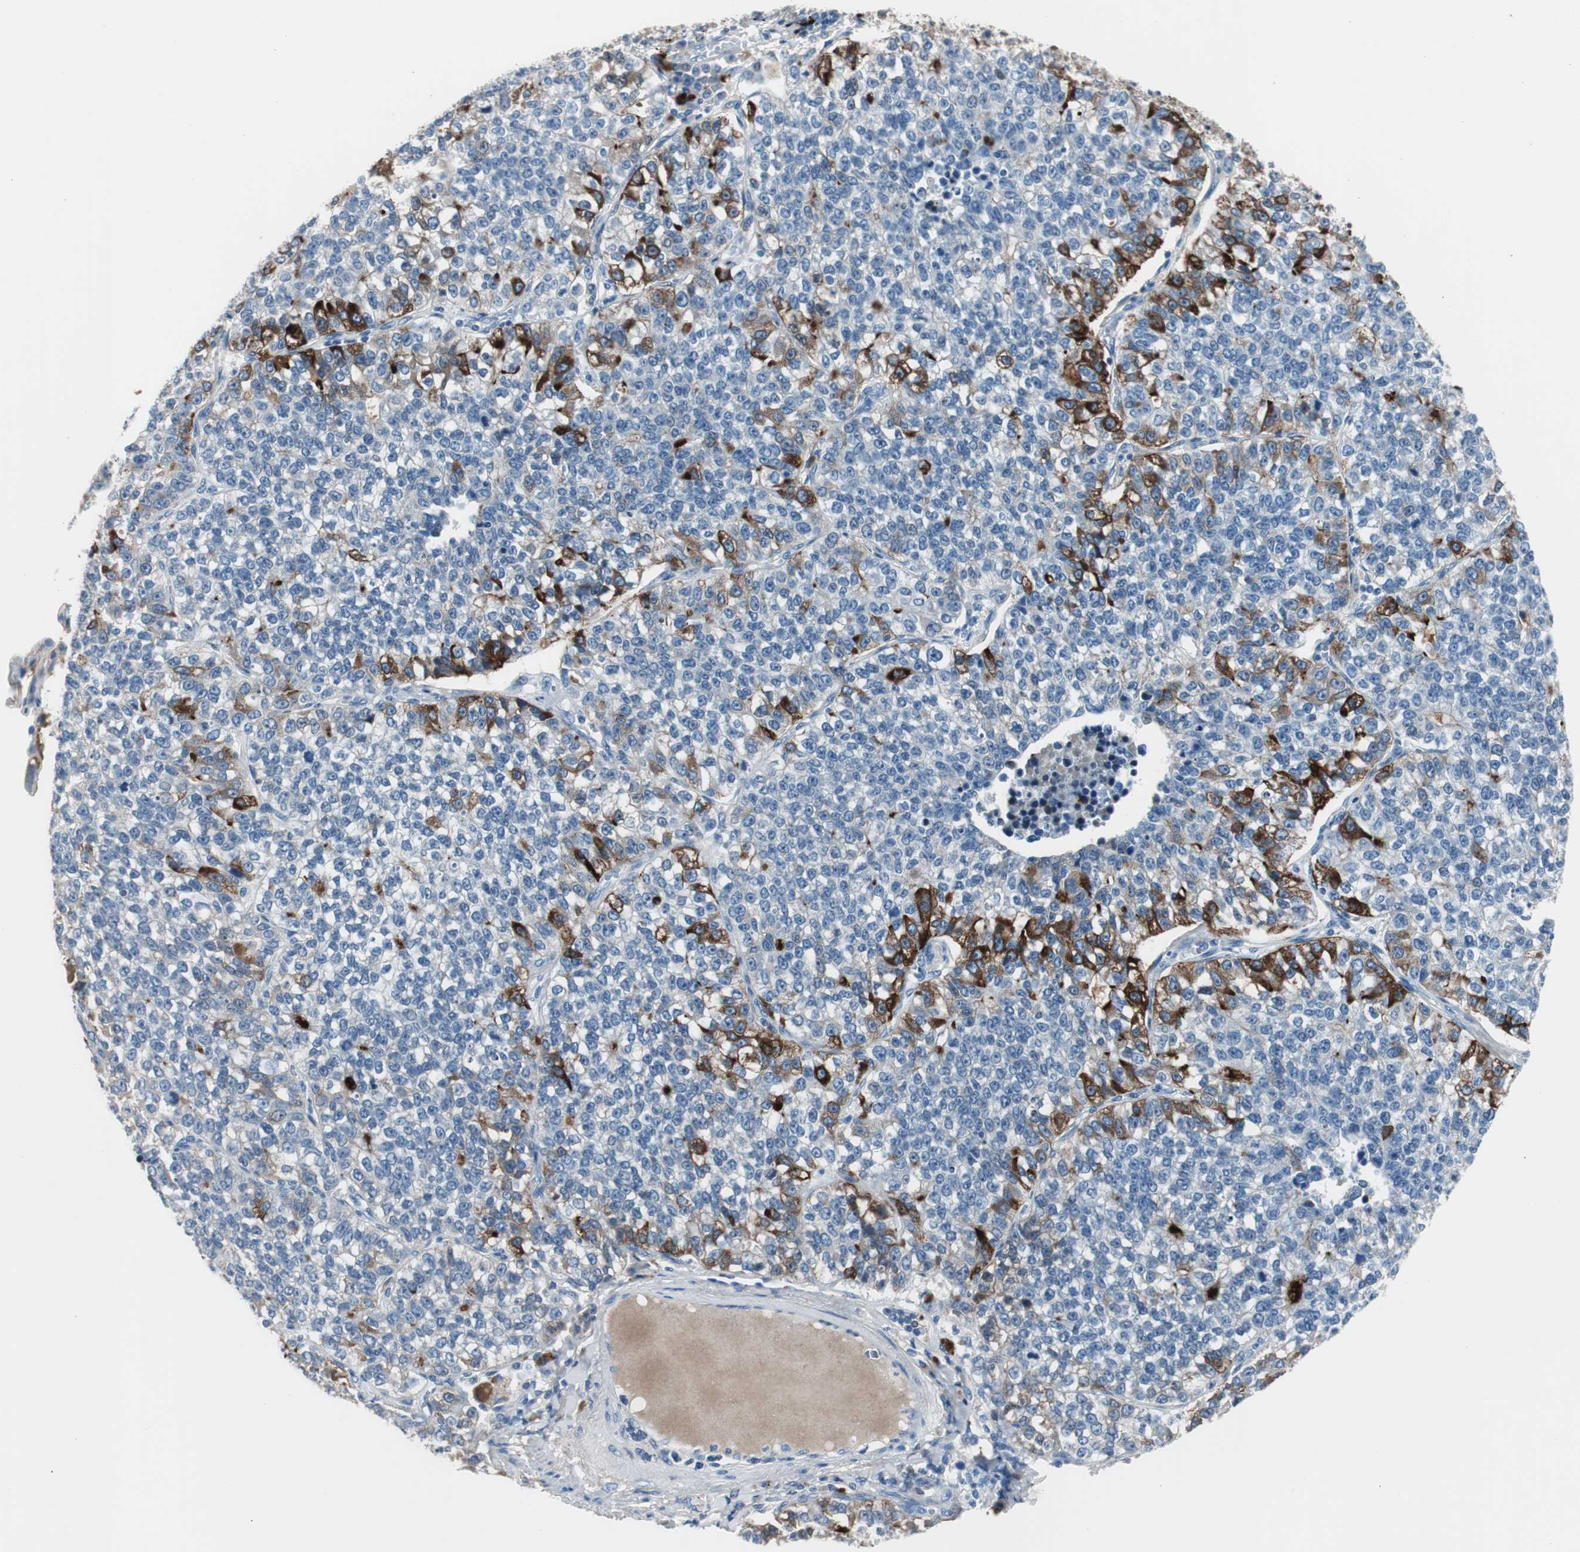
{"staining": {"intensity": "strong", "quantity": "<25%", "location": "cytoplasmic/membranous"}, "tissue": "lung cancer", "cell_type": "Tumor cells", "image_type": "cancer", "snomed": [{"axis": "morphology", "description": "Adenocarcinoma, NOS"}, {"axis": "topography", "description": "Lung"}], "caption": "Approximately <25% of tumor cells in human lung adenocarcinoma reveal strong cytoplasmic/membranous protein positivity as visualized by brown immunohistochemical staining.", "gene": "SERPINF1", "patient": {"sex": "male", "age": 49}}